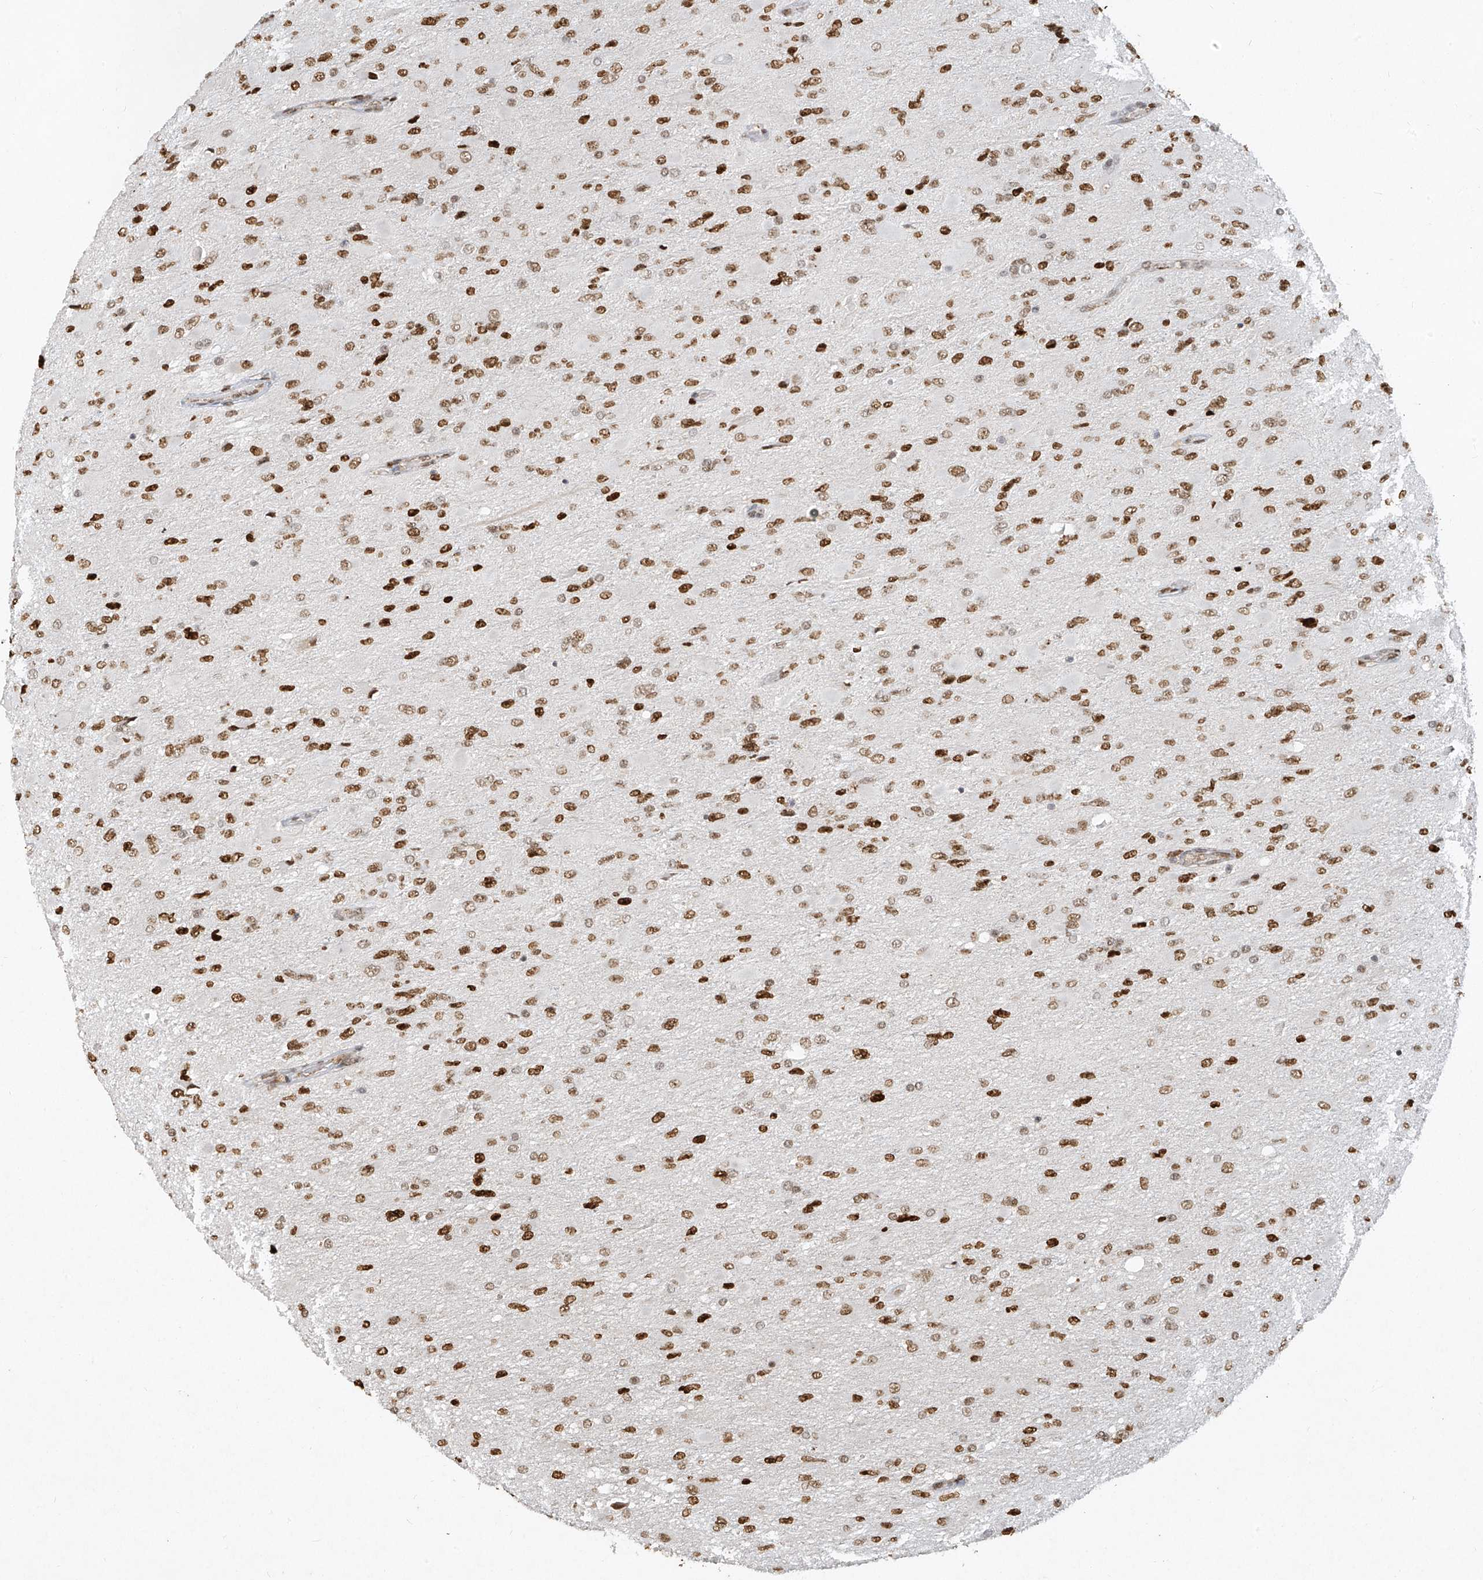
{"staining": {"intensity": "moderate", "quantity": ">75%", "location": "nuclear"}, "tissue": "glioma", "cell_type": "Tumor cells", "image_type": "cancer", "snomed": [{"axis": "morphology", "description": "Glioma, malignant, High grade"}, {"axis": "topography", "description": "Cerebral cortex"}], "caption": "Protein staining of glioma tissue displays moderate nuclear positivity in about >75% of tumor cells.", "gene": "ATRIP", "patient": {"sex": "female", "age": 36}}